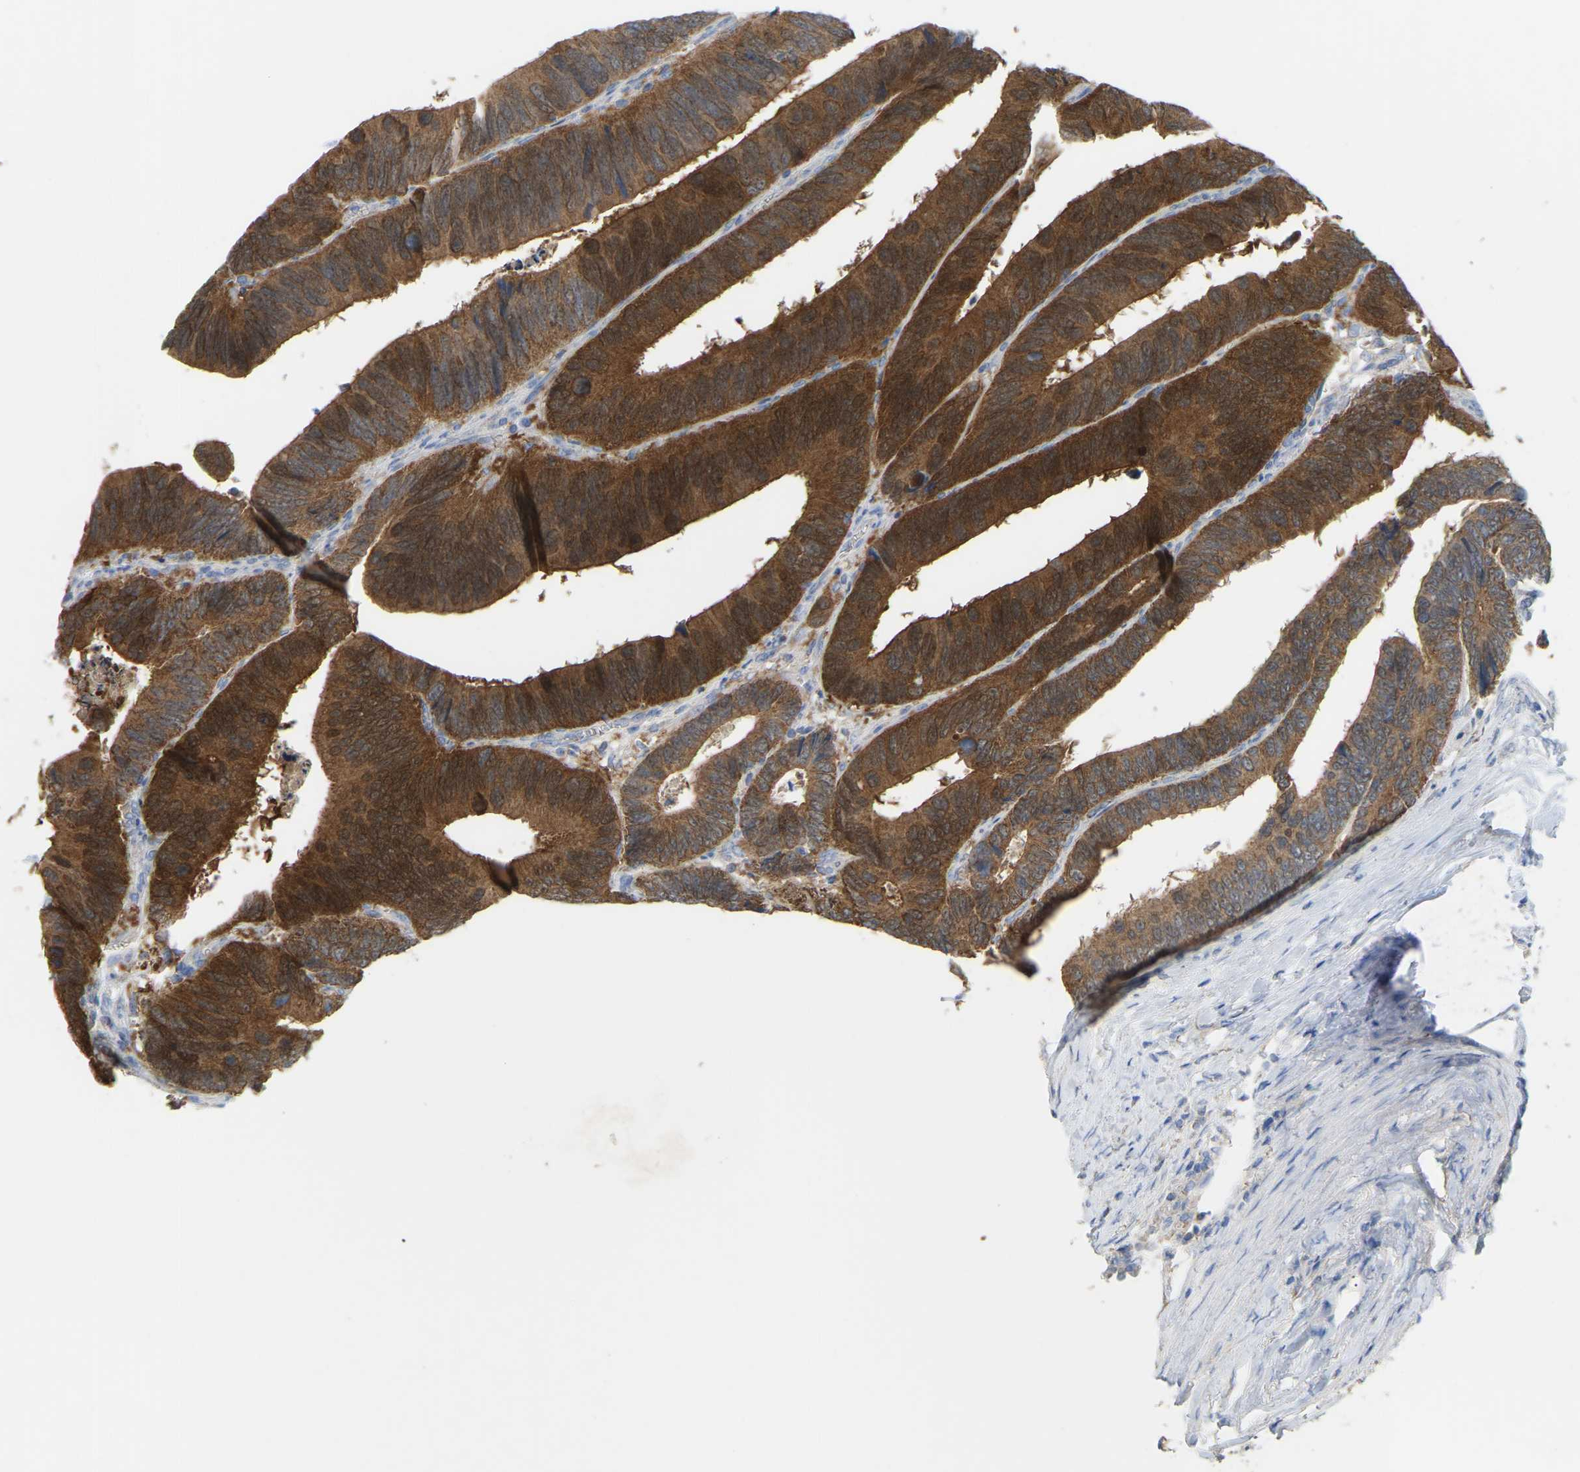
{"staining": {"intensity": "strong", "quantity": ">75%", "location": "cytoplasmic/membranous"}, "tissue": "colorectal cancer", "cell_type": "Tumor cells", "image_type": "cancer", "snomed": [{"axis": "morphology", "description": "Adenocarcinoma, NOS"}, {"axis": "topography", "description": "Colon"}], "caption": "Protein expression analysis of colorectal adenocarcinoma exhibits strong cytoplasmic/membranous staining in approximately >75% of tumor cells.", "gene": "SERPINB5", "patient": {"sex": "male", "age": 72}}